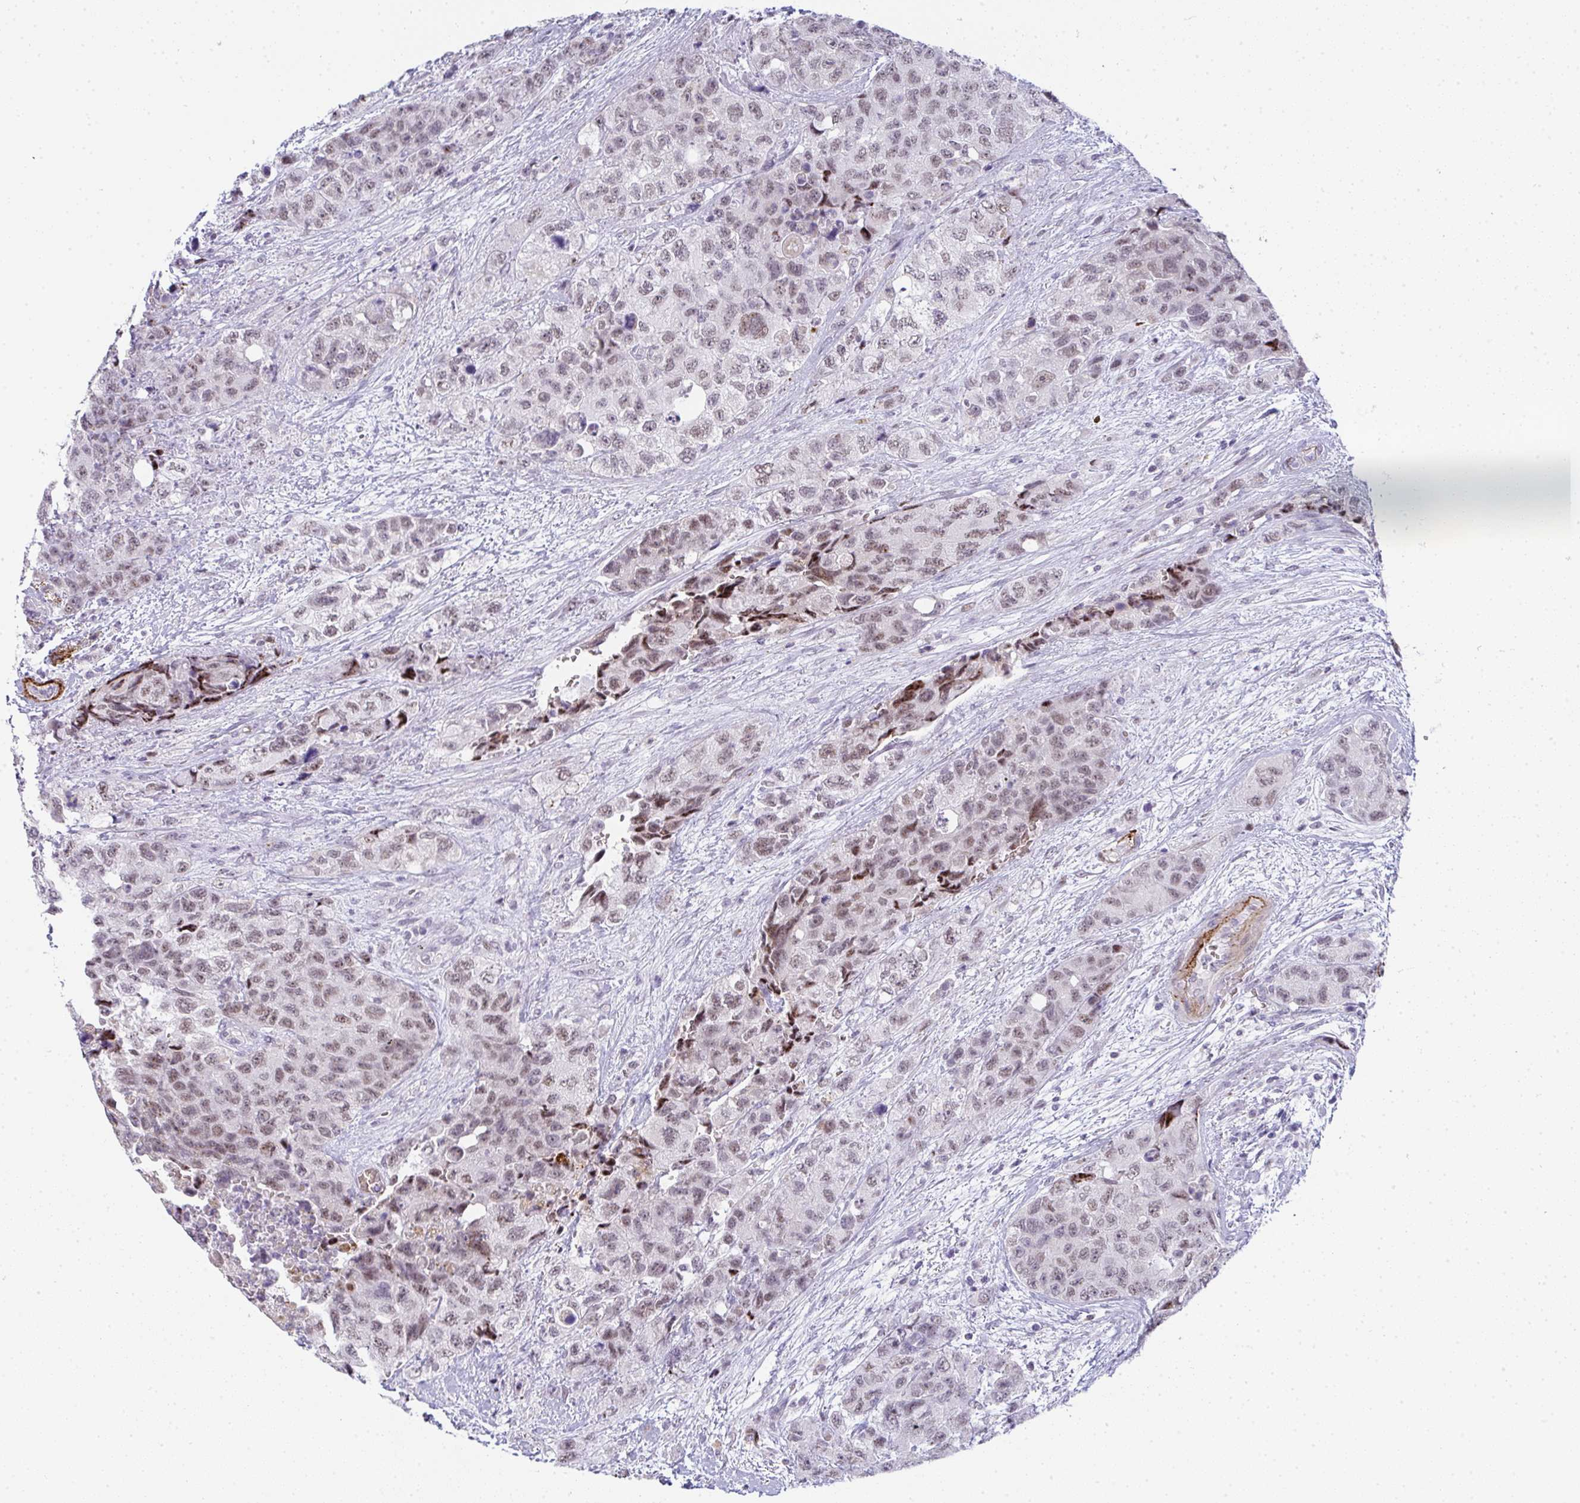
{"staining": {"intensity": "weak", "quantity": "25%-75%", "location": "nuclear"}, "tissue": "urothelial cancer", "cell_type": "Tumor cells", "image_type": "cancer", "snomed": [{"axis": "morphology", "description": "Urothelial carcinoma, High grade"}, {"axis": "topography", "description": "Urinary bladder"}], "caption": "Protein staining demonstrates weak nuclear positivity in approximately 25%-75% of tumor cells in urothelial cancer.", "gene": "TNMD", "patient": {"sex": "female", "age": 78}}